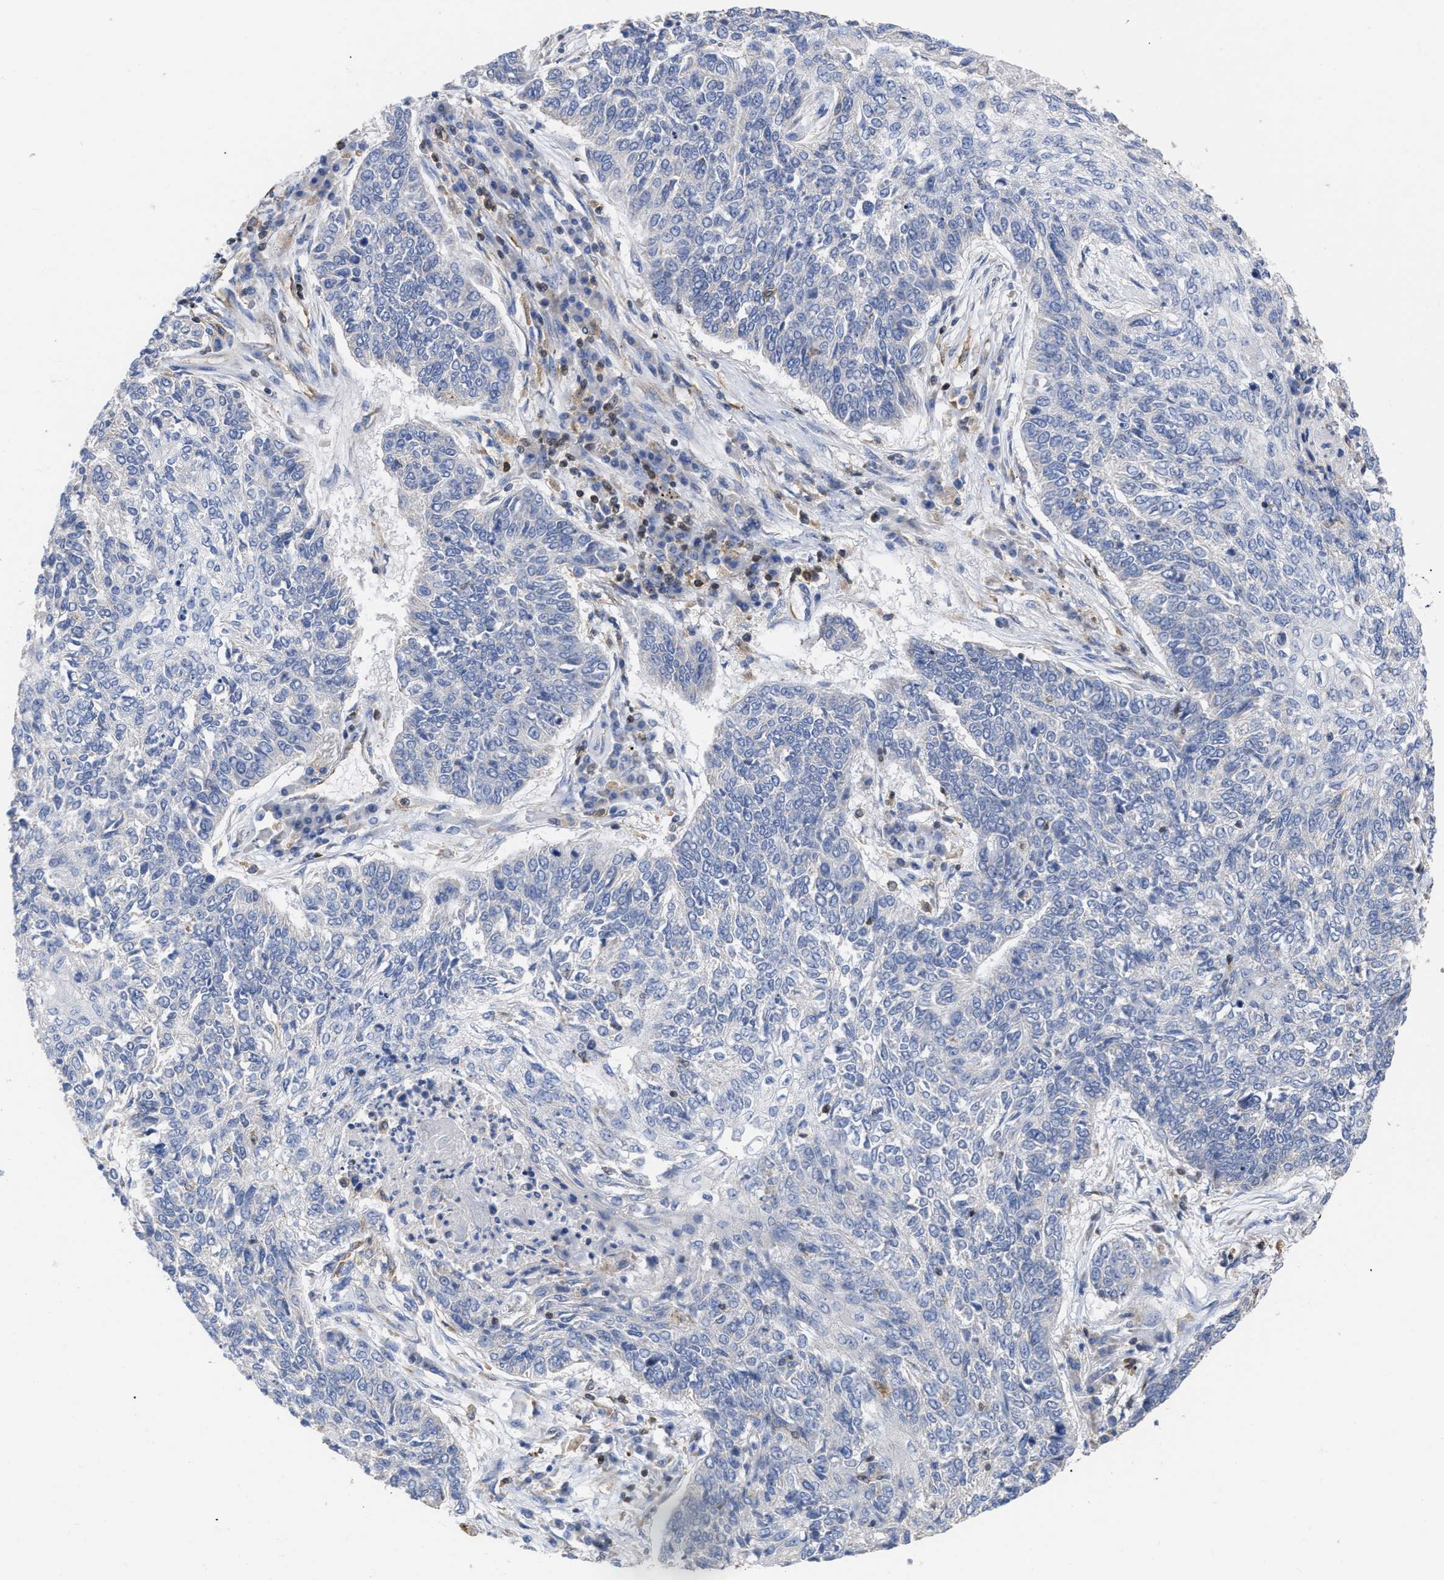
{"staining": {"intensity": "negative", "quantity": "none", "location": "none"}, "tissue": "lung cancer", "cell_type": "Tumor cells", "image_type": "cancer", "snomed": [{"axis": "morphology", "description": "Normal tissue, NOS"}, {"axis": "morphology", "description": "Squamous cell carcinoma, NOS"}, {"axis": "topography", "description": "Cartilage tissue"}, {"axis": "topography", "description": "Bronchus"}, {"axis": "topography", "description": "Lung"}], "caption": "Immunohistochemistry (IHC) of lung cancer displays no positivity in tumor cells.", "gene": "GIMAP4", "patient": {"sex": "female", "age": 49}}